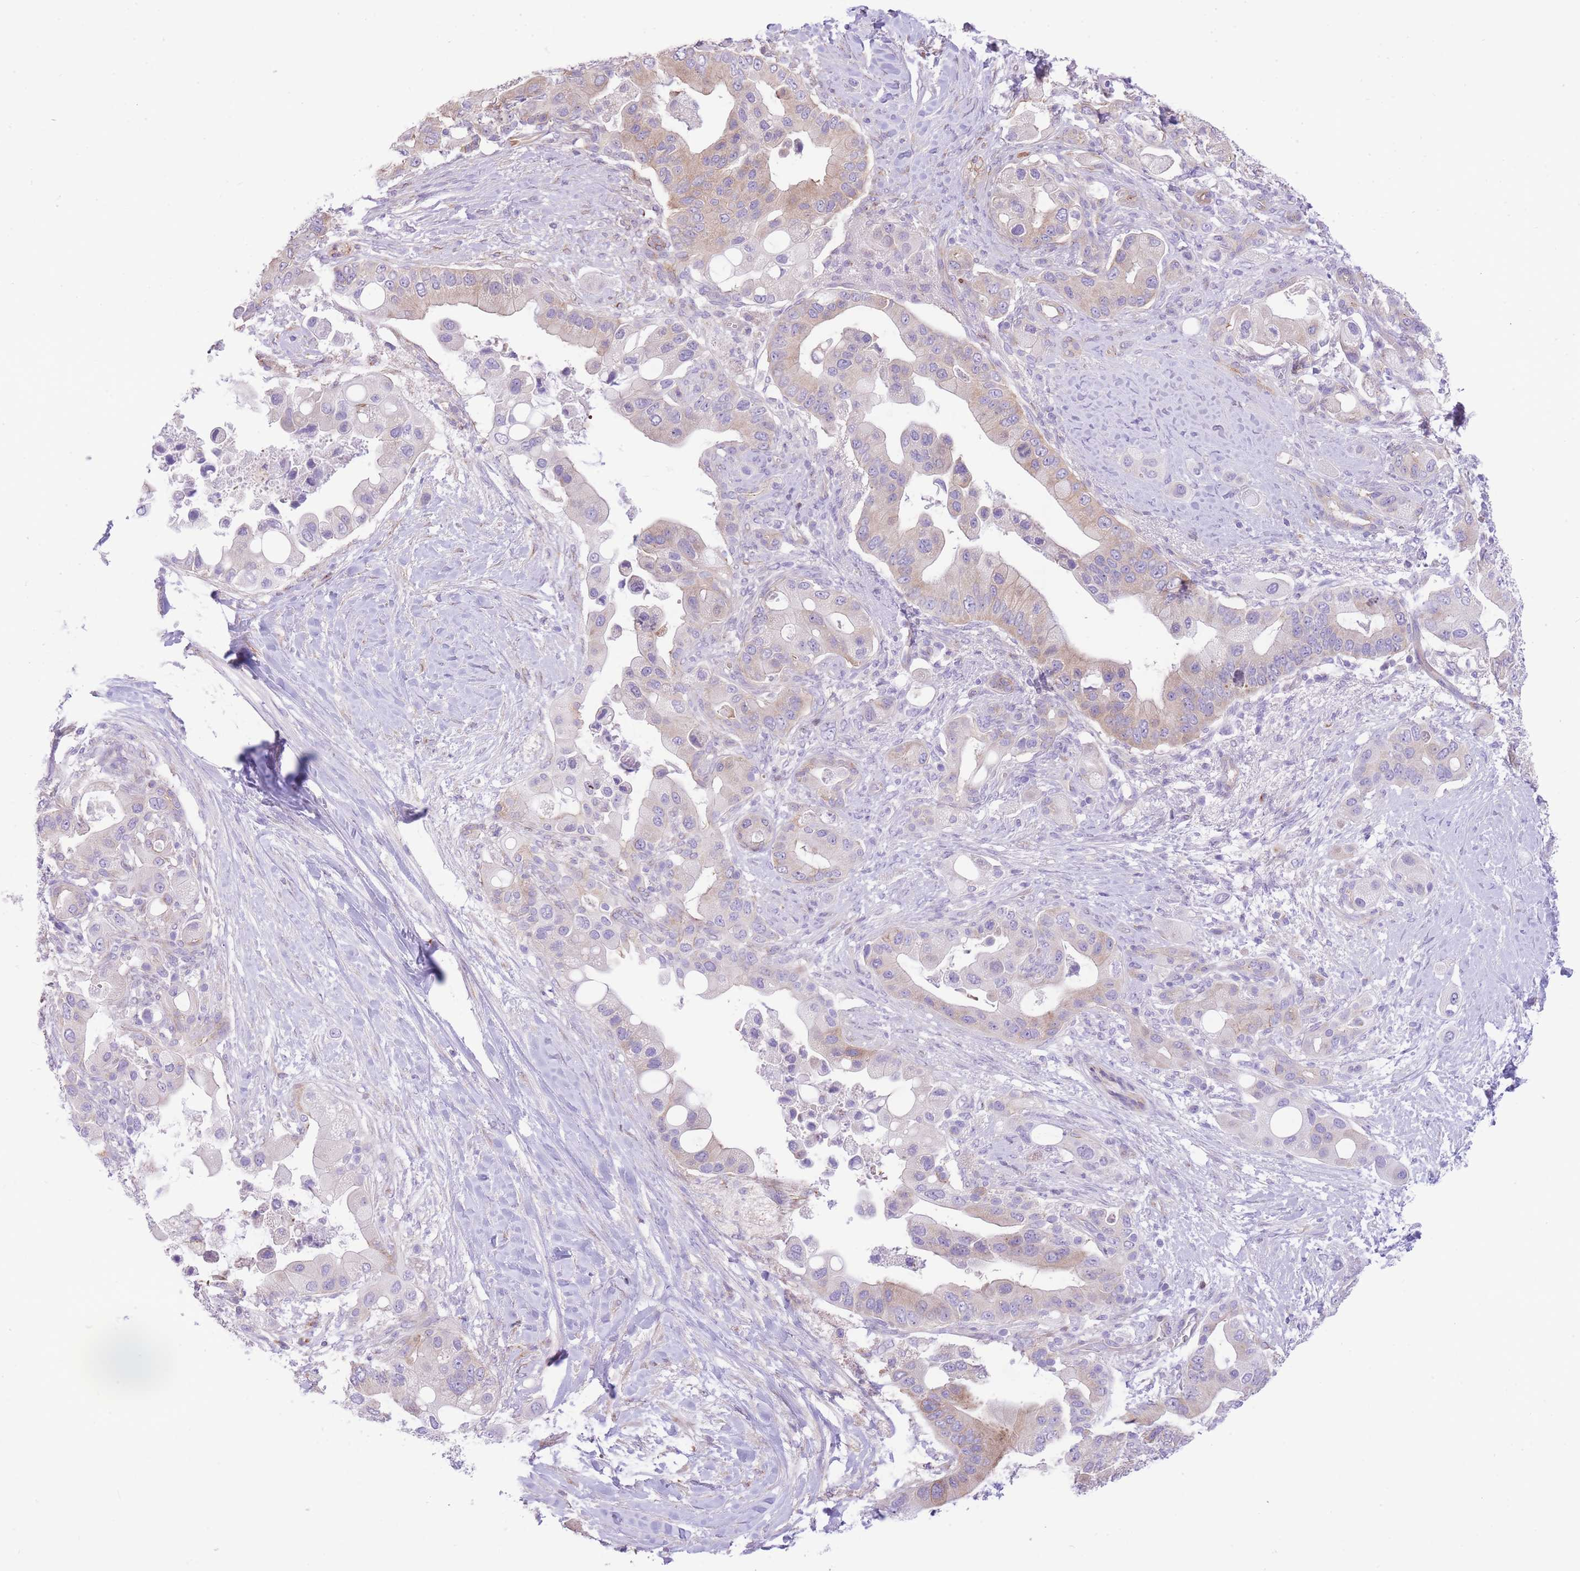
{"staining": {"intensity": "weak", "quantity": "25%-75%", "location": "cytoplasmic/membranous"}, "tissue": "pancreatic cancer", "cell_type": "Tumor cells", "image_type": "cancer", "snomed": [{"axis": "morphology", "description": "Adenocarcinoma, NOS"}, {"axis": "topography", "description": "Pancreas"}], "caption": "Immunohistochemical staining of human pancreatic cancer demonstrates low levels of weak cytoplasmic/membranous protein expression in about 25%-75% of tumor cells.", "gene": "RHOU", "patient": {"sex": "male", "age": 57}}